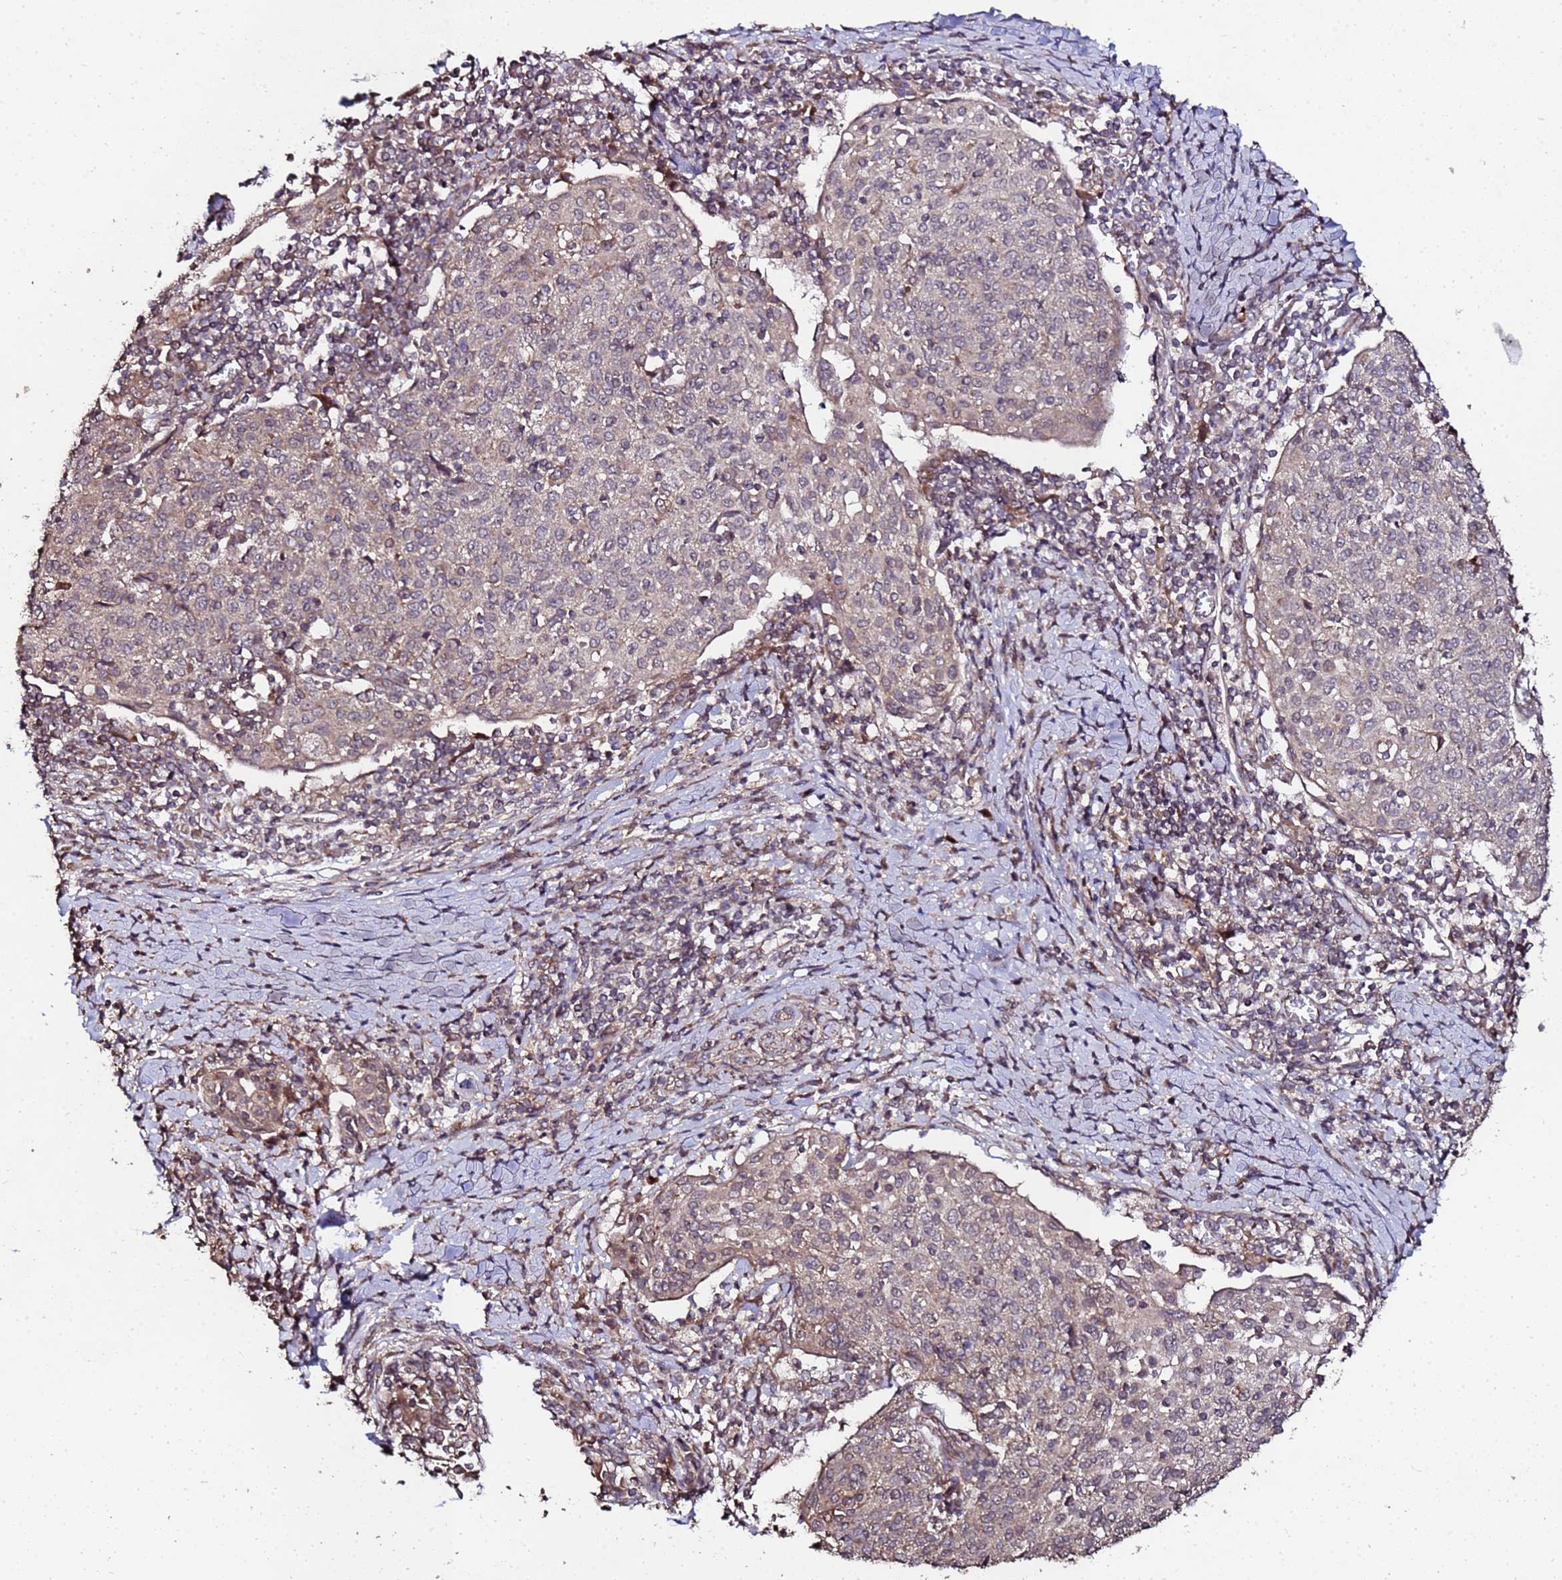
{"staining": {"intensity": "weak", "quantity": "<25%", "location": "cytoplasmic/membranous"}, "tissue": "cervical cancer", "cell_type": "Tumor cells", "image_type": "cancer", "snomed": [{"axis": "morphology", "description": "Squamous cell carcinoma, NOS"}, {"axis": "topography", "description": "Cervix"}], "caption": "A high-resolution micrograph shows immunohistochemistry (IHC) staining of cervical cancer (squamous cell carcinoma), which shows no significant expression in tumor cells. The staining is performed using DAB brown chromogen with nuclei counter-stained in using hematoxylin.", "gene": "PRODH", "patient": {"sex": "female", "age": 52}}